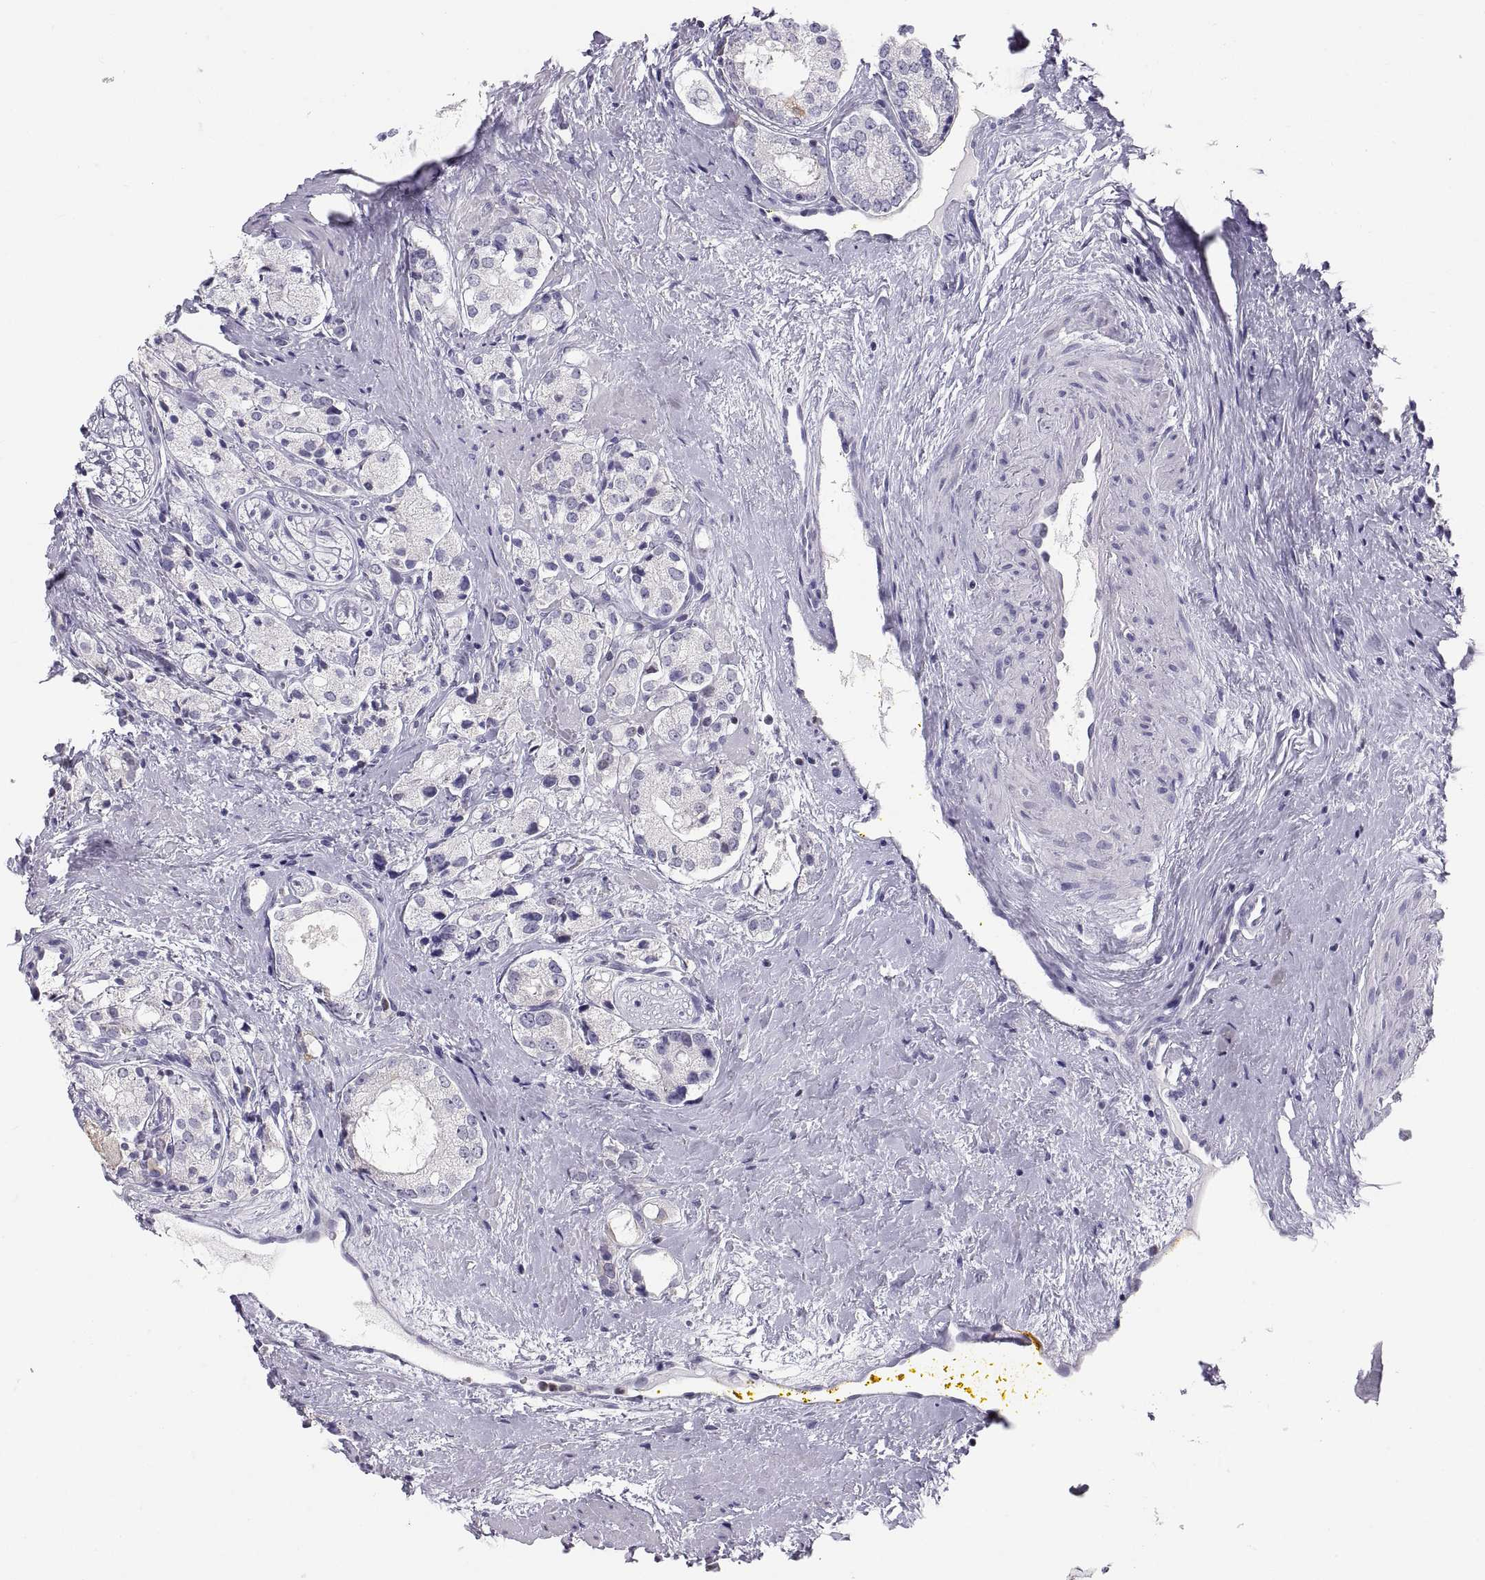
{"staining": {"intensity": "negative", "quantity": "none", "location": "none"}, "tissue": "prostate cancer", "cell_type": "Tumor cells", "image_type": "cancer", "snomed": [{"axis": "morphology", "description": "Adenocarcinoma, NOS"}, {"axis": "topography", "description": "Prostate"}], "caption": "An immunohistochemistry histopathology image of prostate cancer is shown. There is no staining in tumor cells of prostate cancer.", "gene": "ERO1A", "patient": {"sex": "male", "age": 66}}